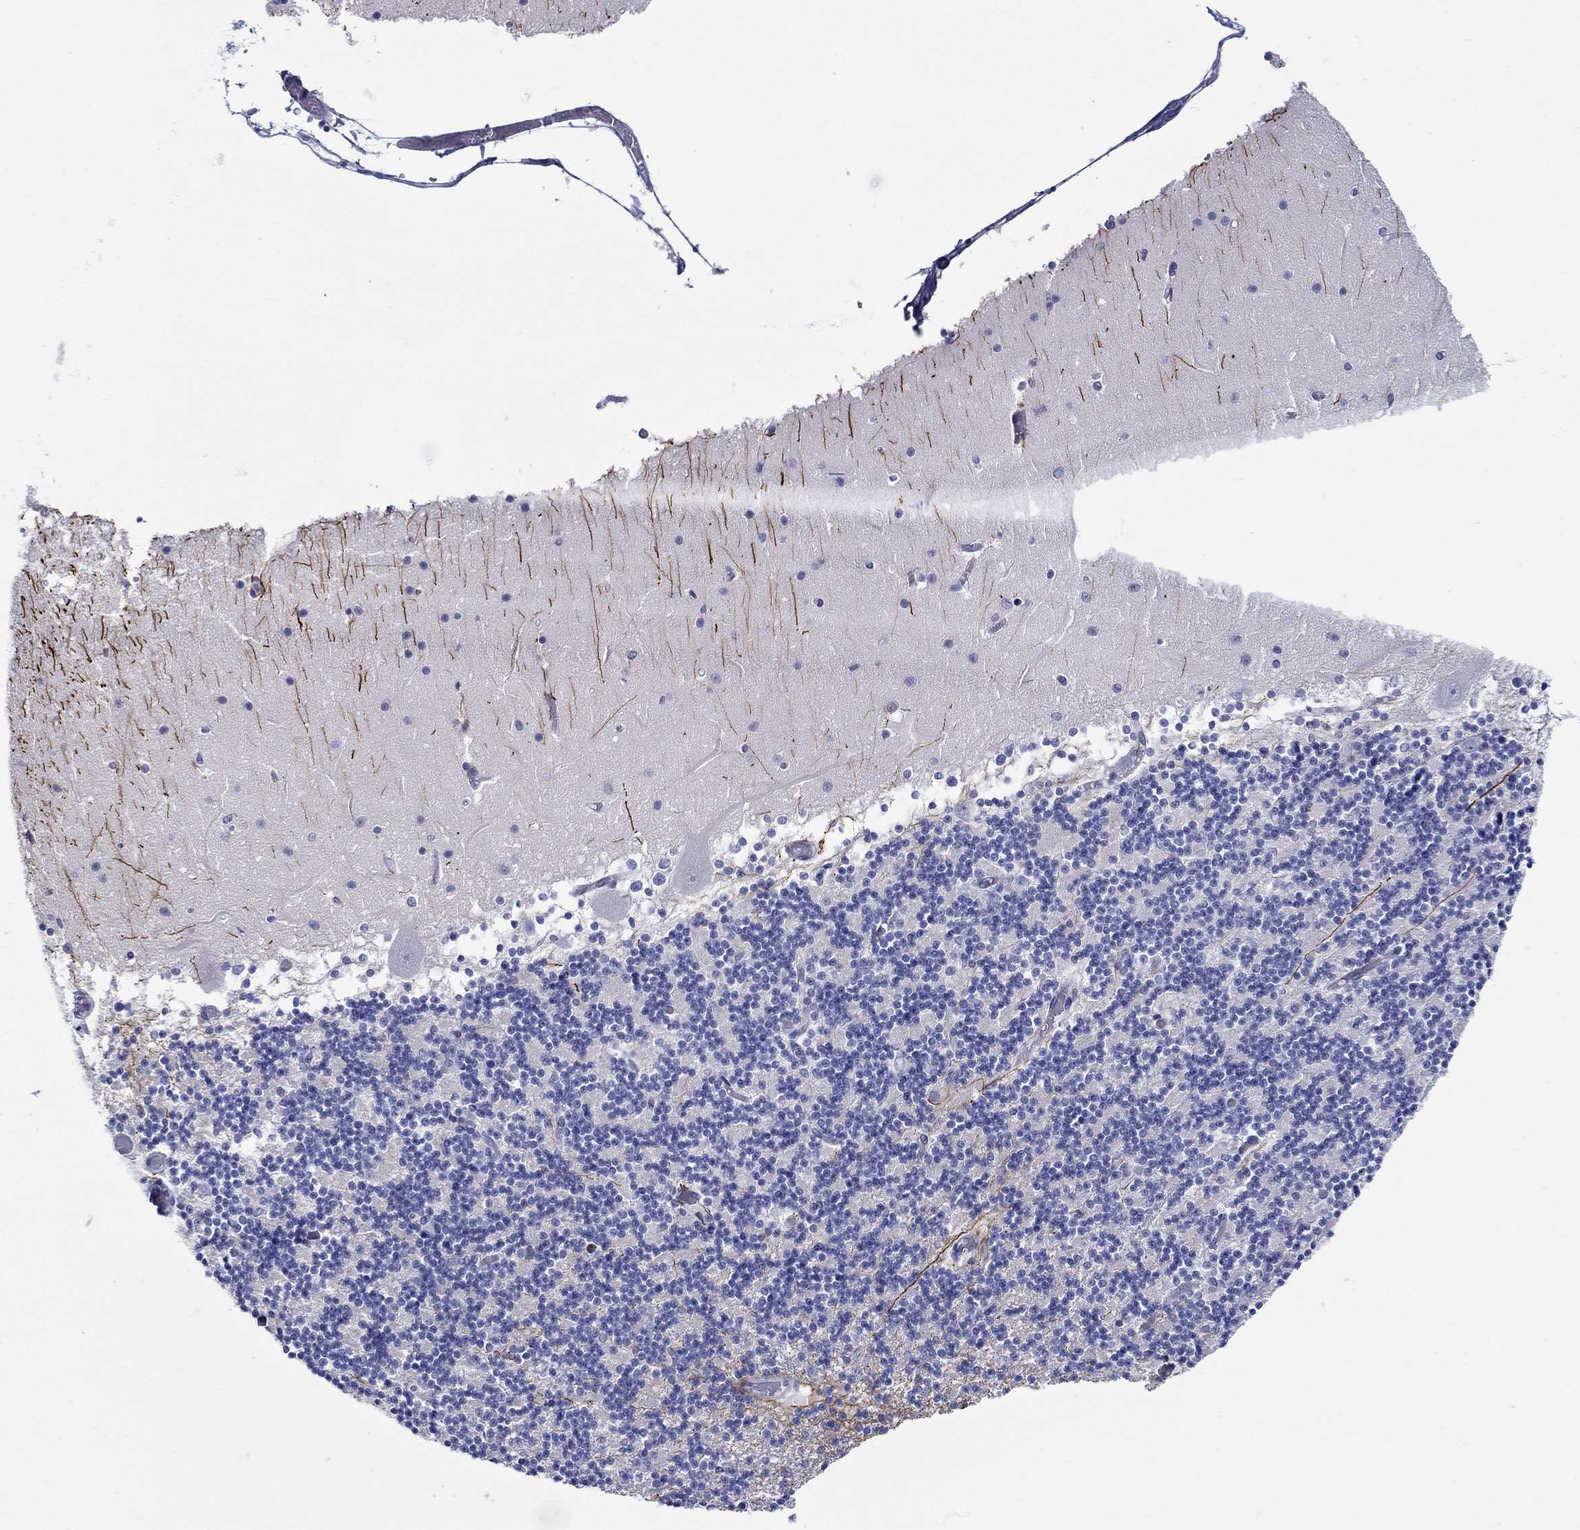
{"staining": {"intensity": "moderate", "quantity": "<25%", "location": "cytoplasmic/membranous"}, "tissue": "cerebellum", "cell_type": "Cells in granular layer", "image_type": "normal", "snomed": [{"axis": "morphology", "description": "Normal tissue, NOS"}, {"axis": "topography", "description": "Cerebellum"}], "caption": "Moderate cytoplasmic/membranous expression for a protein is appreciated in approximately <25% of cells in granular layer of normal cerebellum using IHC.", "gene": "CRYGS", "patient": {"sex": "female", "age": 28}}